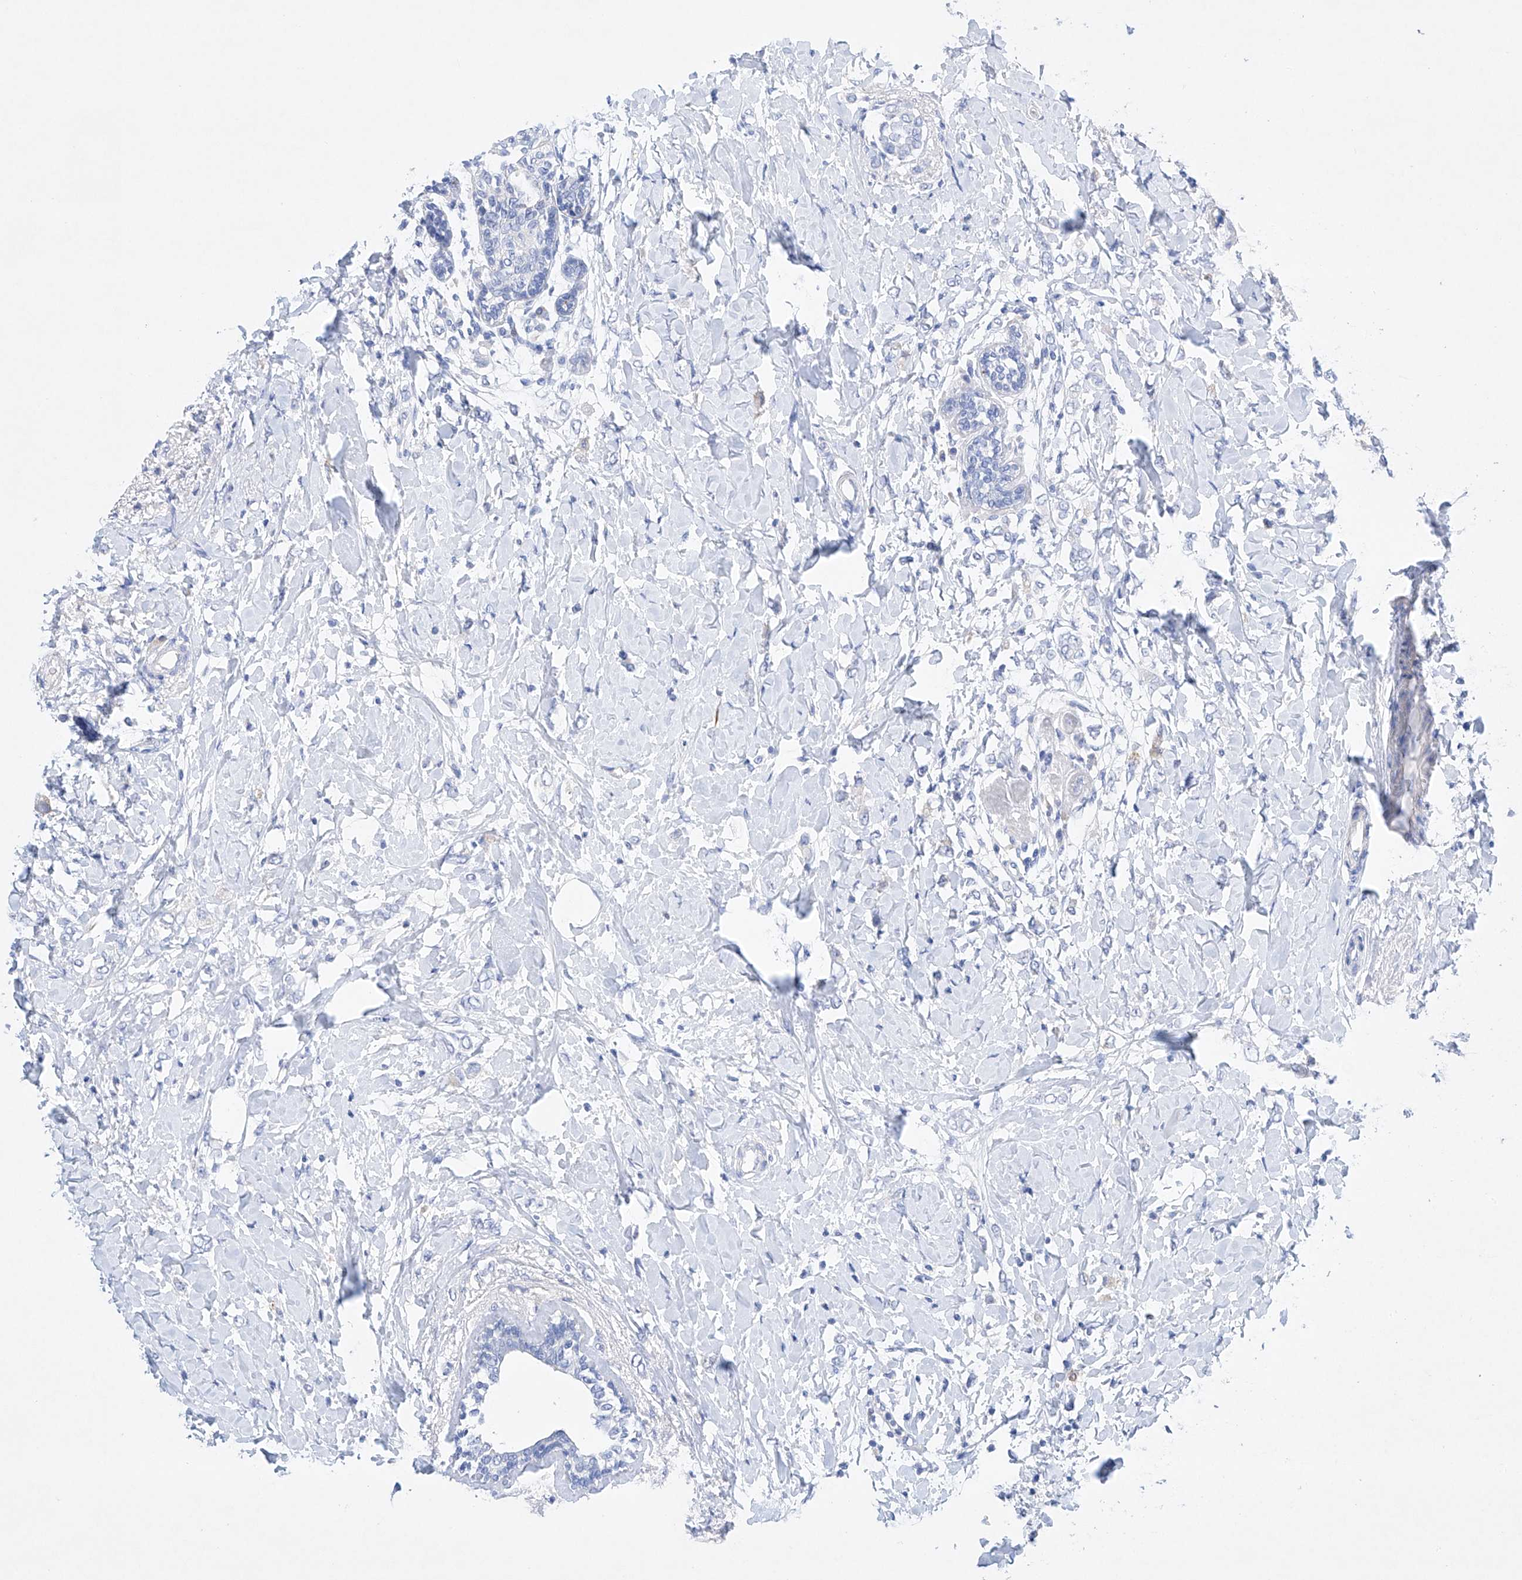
{"staining": {"intensity": "negative", "quantity": "none", "location": "none"}, "tissue": "breast cancer", "cell_type": "Tumor cells", "image_type": "cancer", "snomed": [{"axis": "morphology", "description": "Normal tissue, NOS"}, {"axis": "morphology", "description": "Lobular carcinoma"}, {"axis": "topography", "description": "Breast"}], "caption": "High magnification brightfield microscopy of breast cancer (lobular carcinoma) stained with DAB (3,3'-diaminobenzidine) (brown) and counterstained with hematoxylin (blue): tumor cells show no significant staining.", "gene": "LURAP1", "patient": {"sex": "female", "age": 47}}